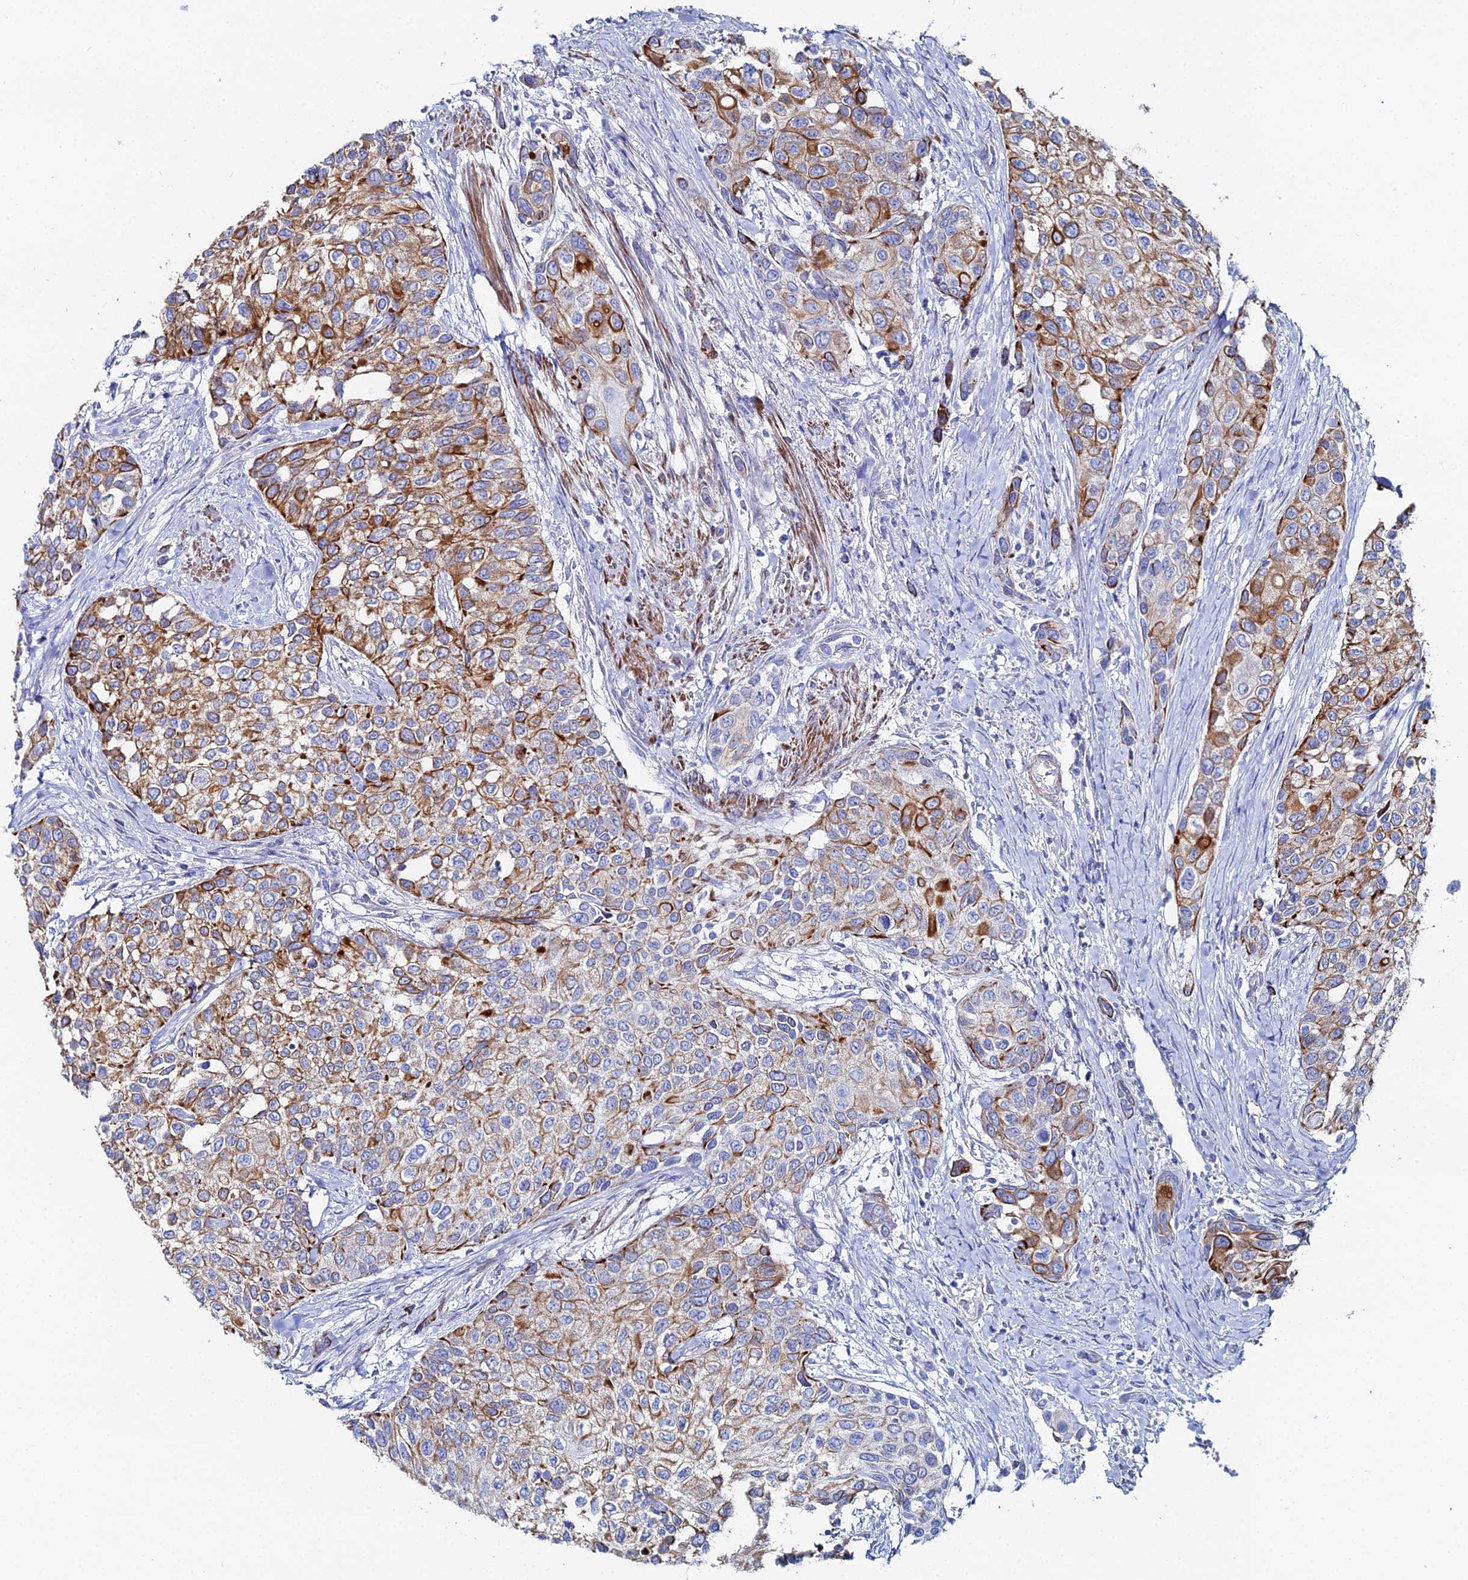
{"staining": {"intensity": "strong", "quantity": "25%-75%", "location": "cytoplasmic/membranous"}, "tissue": "urothelial cancer", "cell_type": "Tumor cells", "image_type": "cancer", "snomed": [{"axis": "morphology", "description": "Normal tissue, NOS"}, {"axis": "morphology", "description": "Urothelial carcinoma, High grade"}, {"axis": "topography", "description": "Vascular tissue"}, {"axis": "topography", "description": "Urinary bladder"}], "caption": "A high amount of strong cytoplasmic/membranous staining is identified in approximately 25%-75% of tumor cells in urothelial carcinoma (high-grade) tissue.", "gene": "DHX34", "patient": {"sex": "female", "age": 56}}